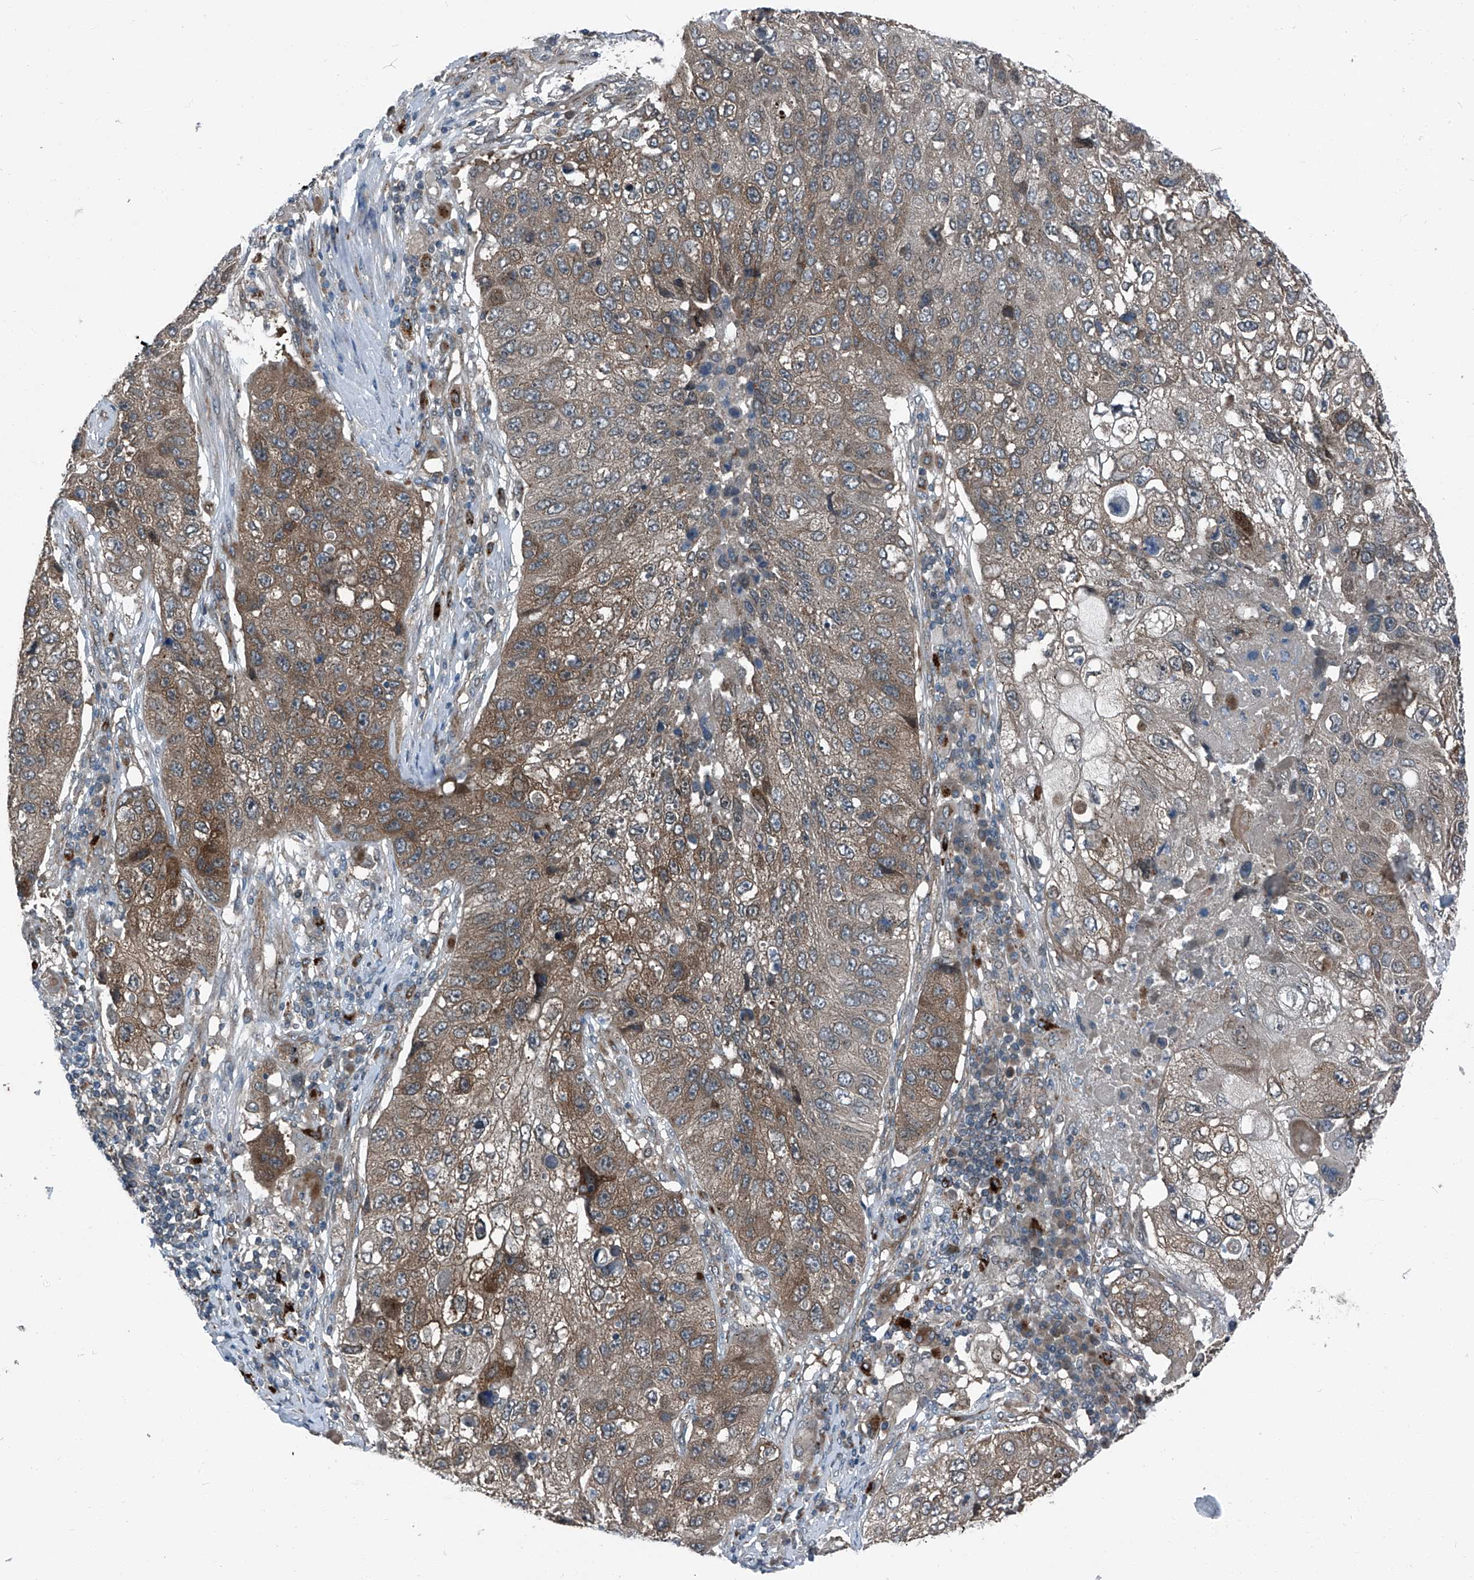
{"staining": {"intensity": "moderate", "quantity": ">75%", "location": "cytoplasmic/membranous"}, "tissue": "lung cancer", "cell_type": "Tumor cells", "image_type": "cancer", "snomed": [{"axis": "morphology", "description": "Squamous cell carcinoma, NOS"}, {"axis": "topography", "description": "Lung"}], "caption": "Immunohistochemistry histopathology image of neoplastic tissue: squamous cell carcinoma (lung) stained using immunohistochemistry (IHC) displays medium levels of moderate protein expression localized specifically in the cytoplasmic/membranous of tumor cells, appearing as a cytoplasmic/membranous brown color.", "gene": "SENP2", "patient": {"sex": "male", "age": 61}}